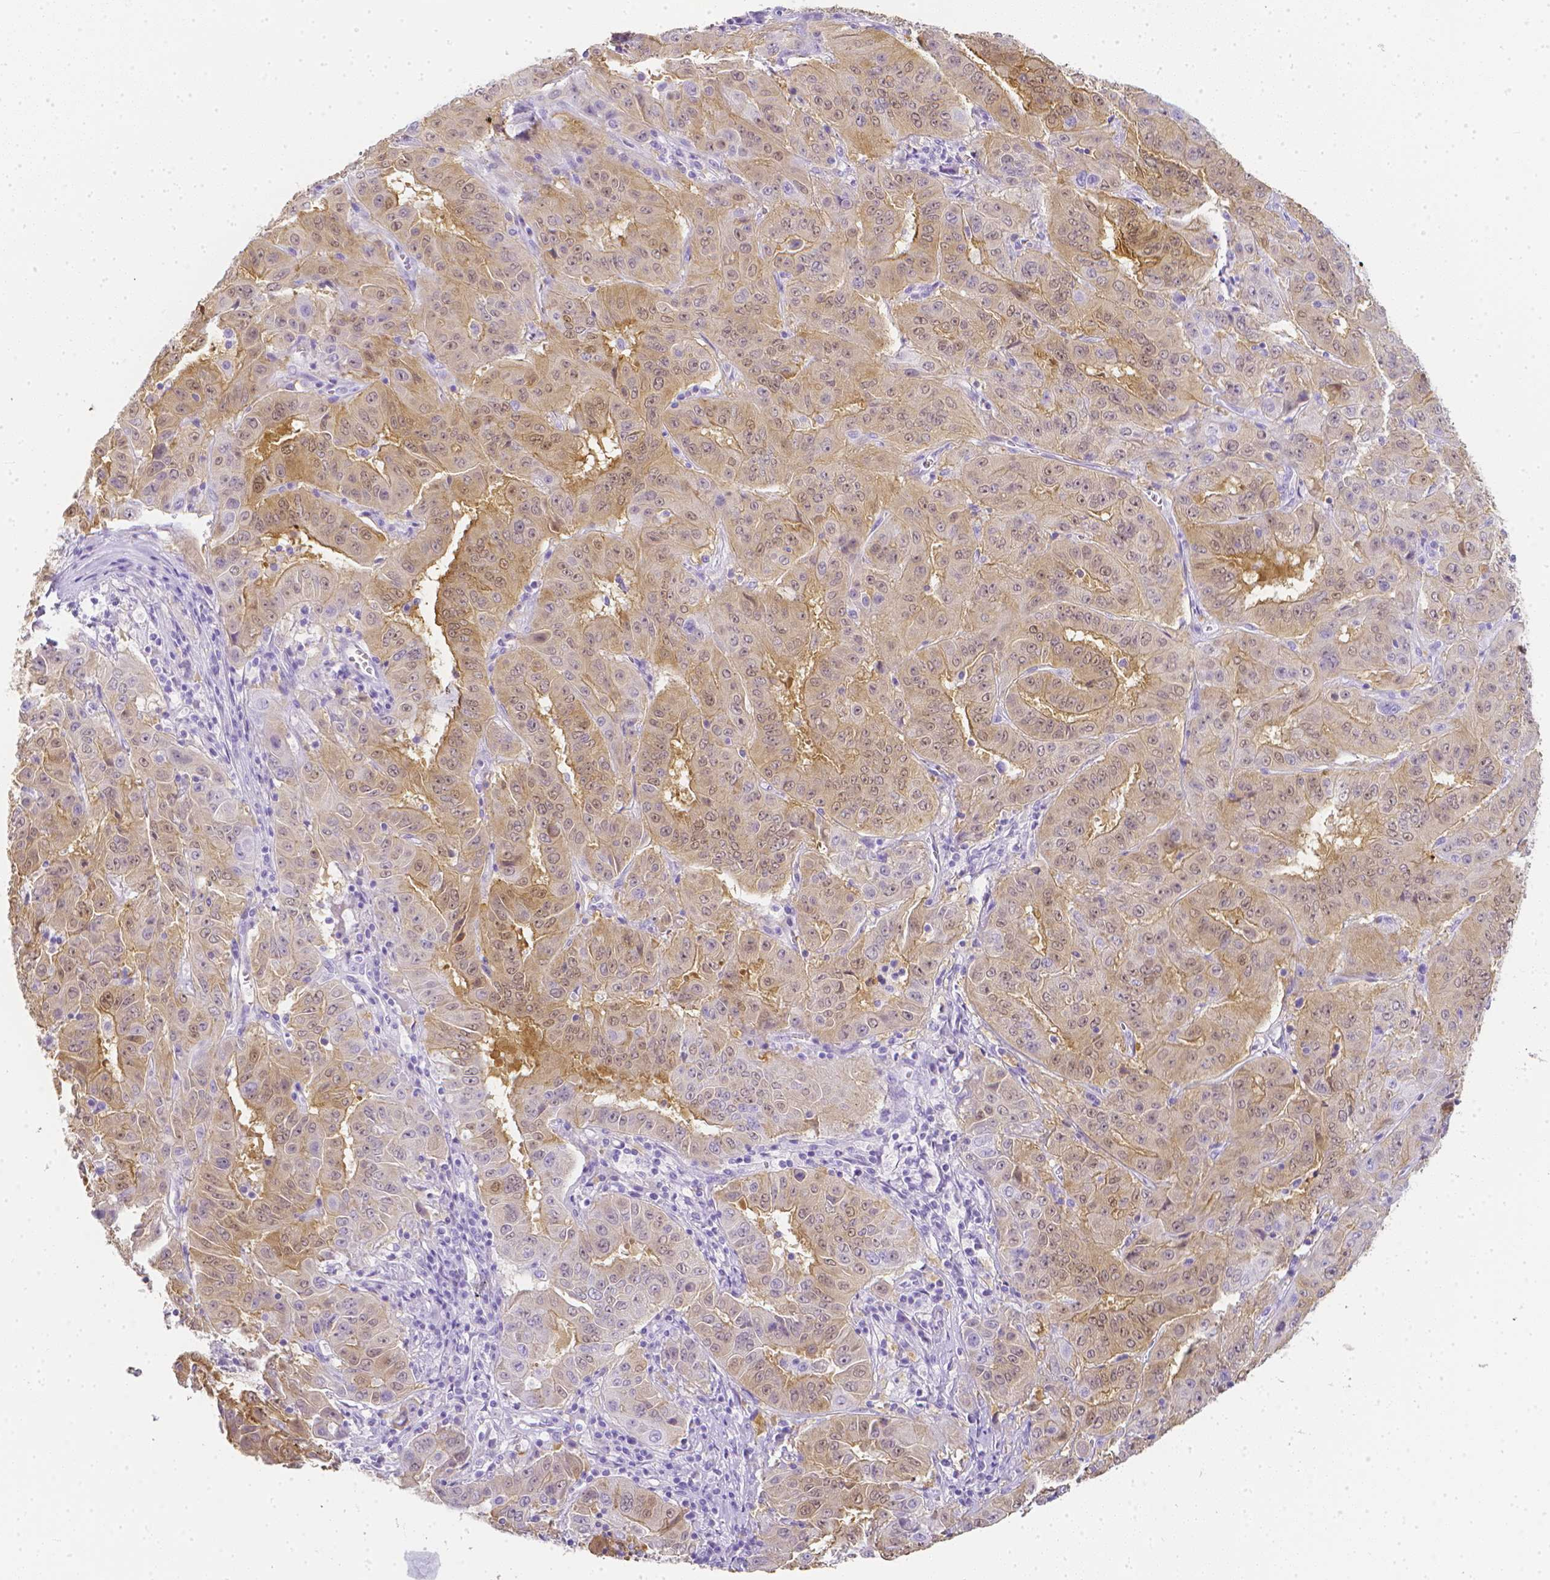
{"staining": {"intensity": "weak", "quantity": "25%-75%", "location": "cytoplasmic/membranous,nuclear"}, "tissue": "pancreatic cancer", "cell_type": "Tumor cells", "image_type": "cancer", "snomed": [{"axis": "morphology", "description": "Adenocarcinoma, NOS"}, {"axis": "topography", "description": "Pancreas"}], "caption": "Immunohistochemical staining of adenocarcinoma (pancreatic) demonstrates low levels of weak cytoplasmic/membranous and nuclear protein positivity in about 25%-75% of tumor cells.", "gene": "LGALS4", "patient": {"sex": "male", "age": 63}}